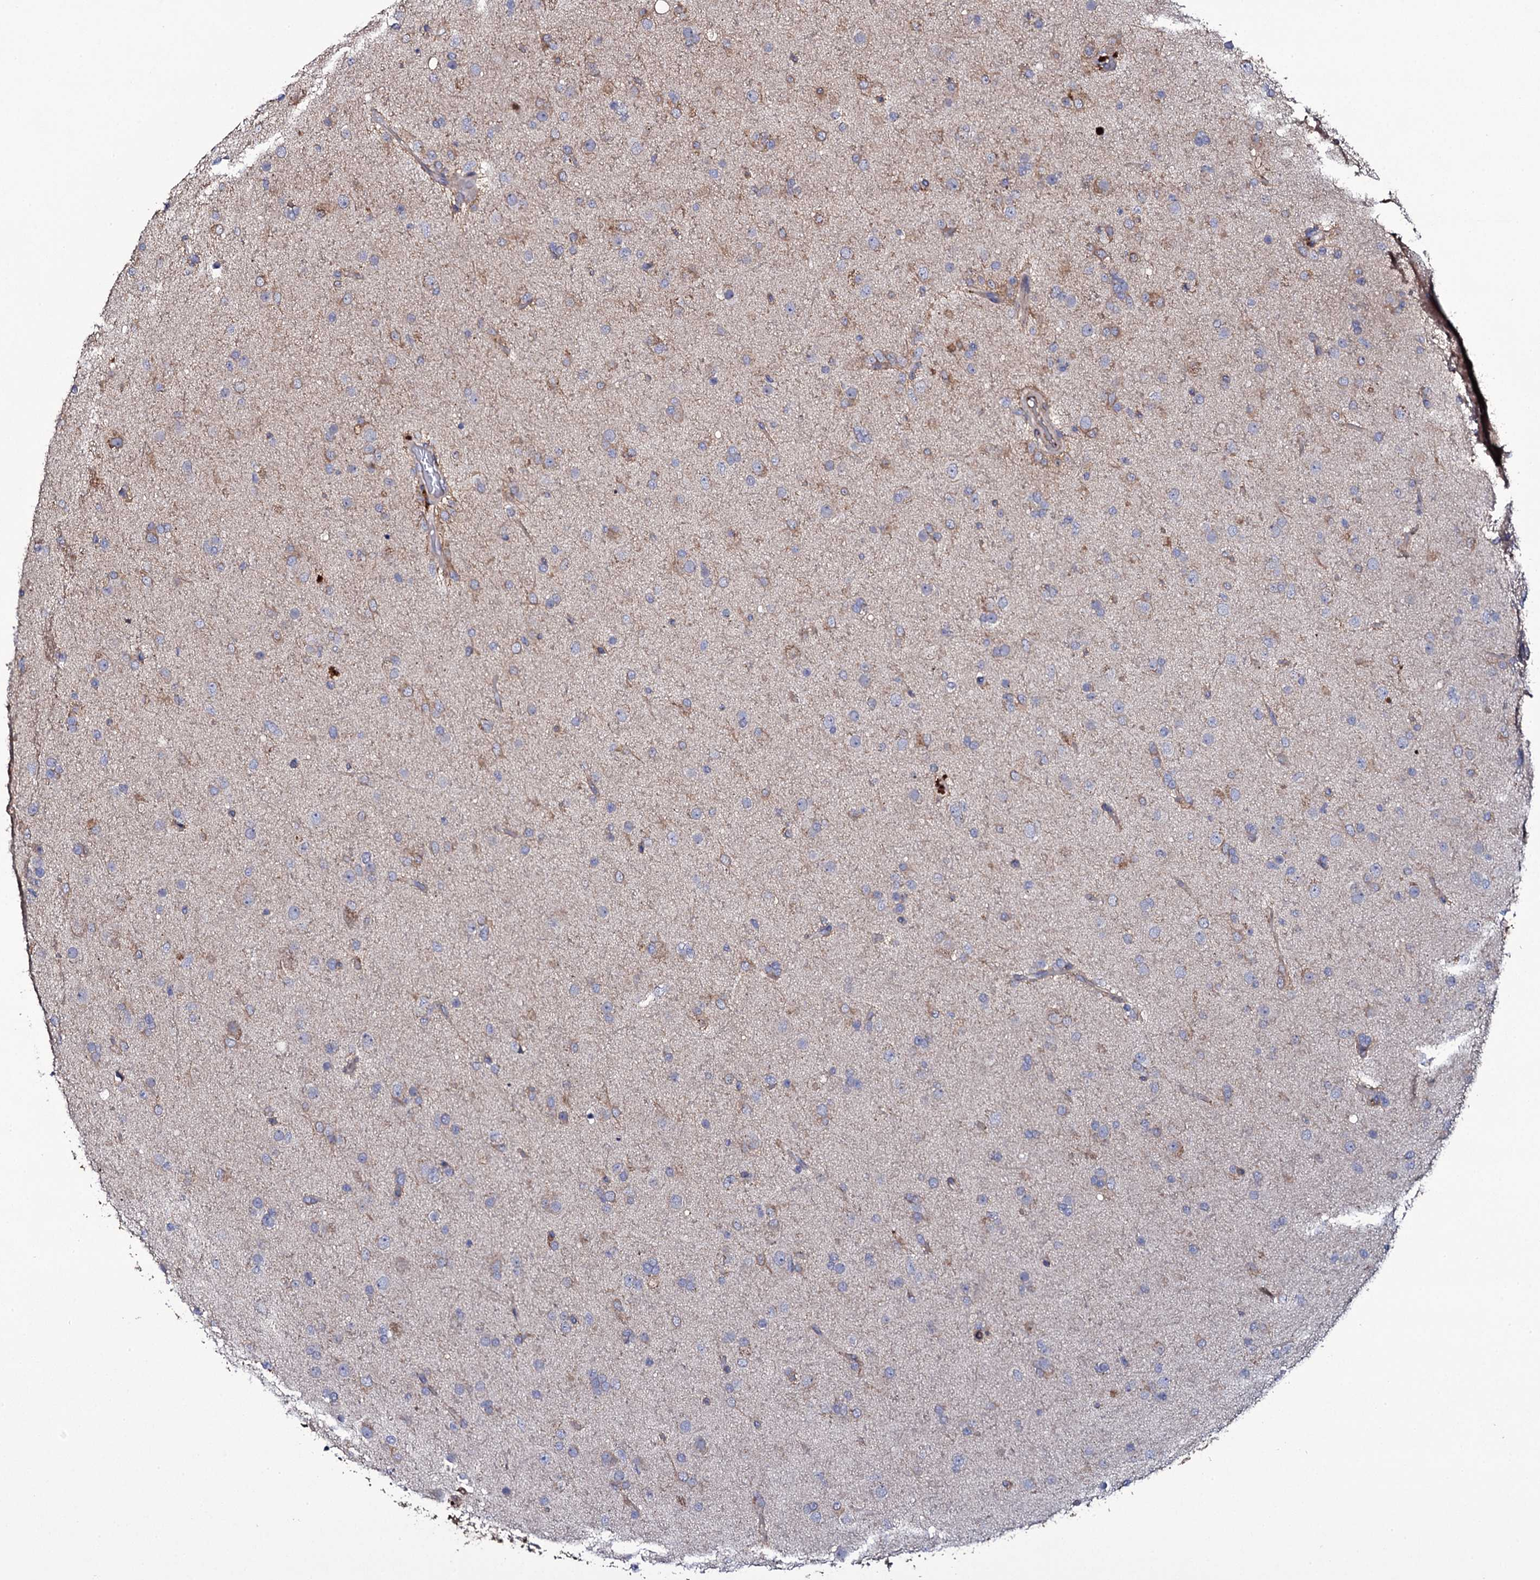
{"staining": {"intensity": "weak", "quantity": "<25%", "location": "cytoplasmic/membranous"}, "tissue": "glioma", "cell_type": "Tumor cells", "image_type": "cancer", "snomed": [{"axis": "morphology", "description": "Glioma, malignant, Low grade"}, {"axis": "topography", "description": "Brain"}], "caption": "Tumor cells show no significant expression in low-grade glioma (malignant).", "gene": "TTC23", "patient": {"sex": "male", "age": 65}}